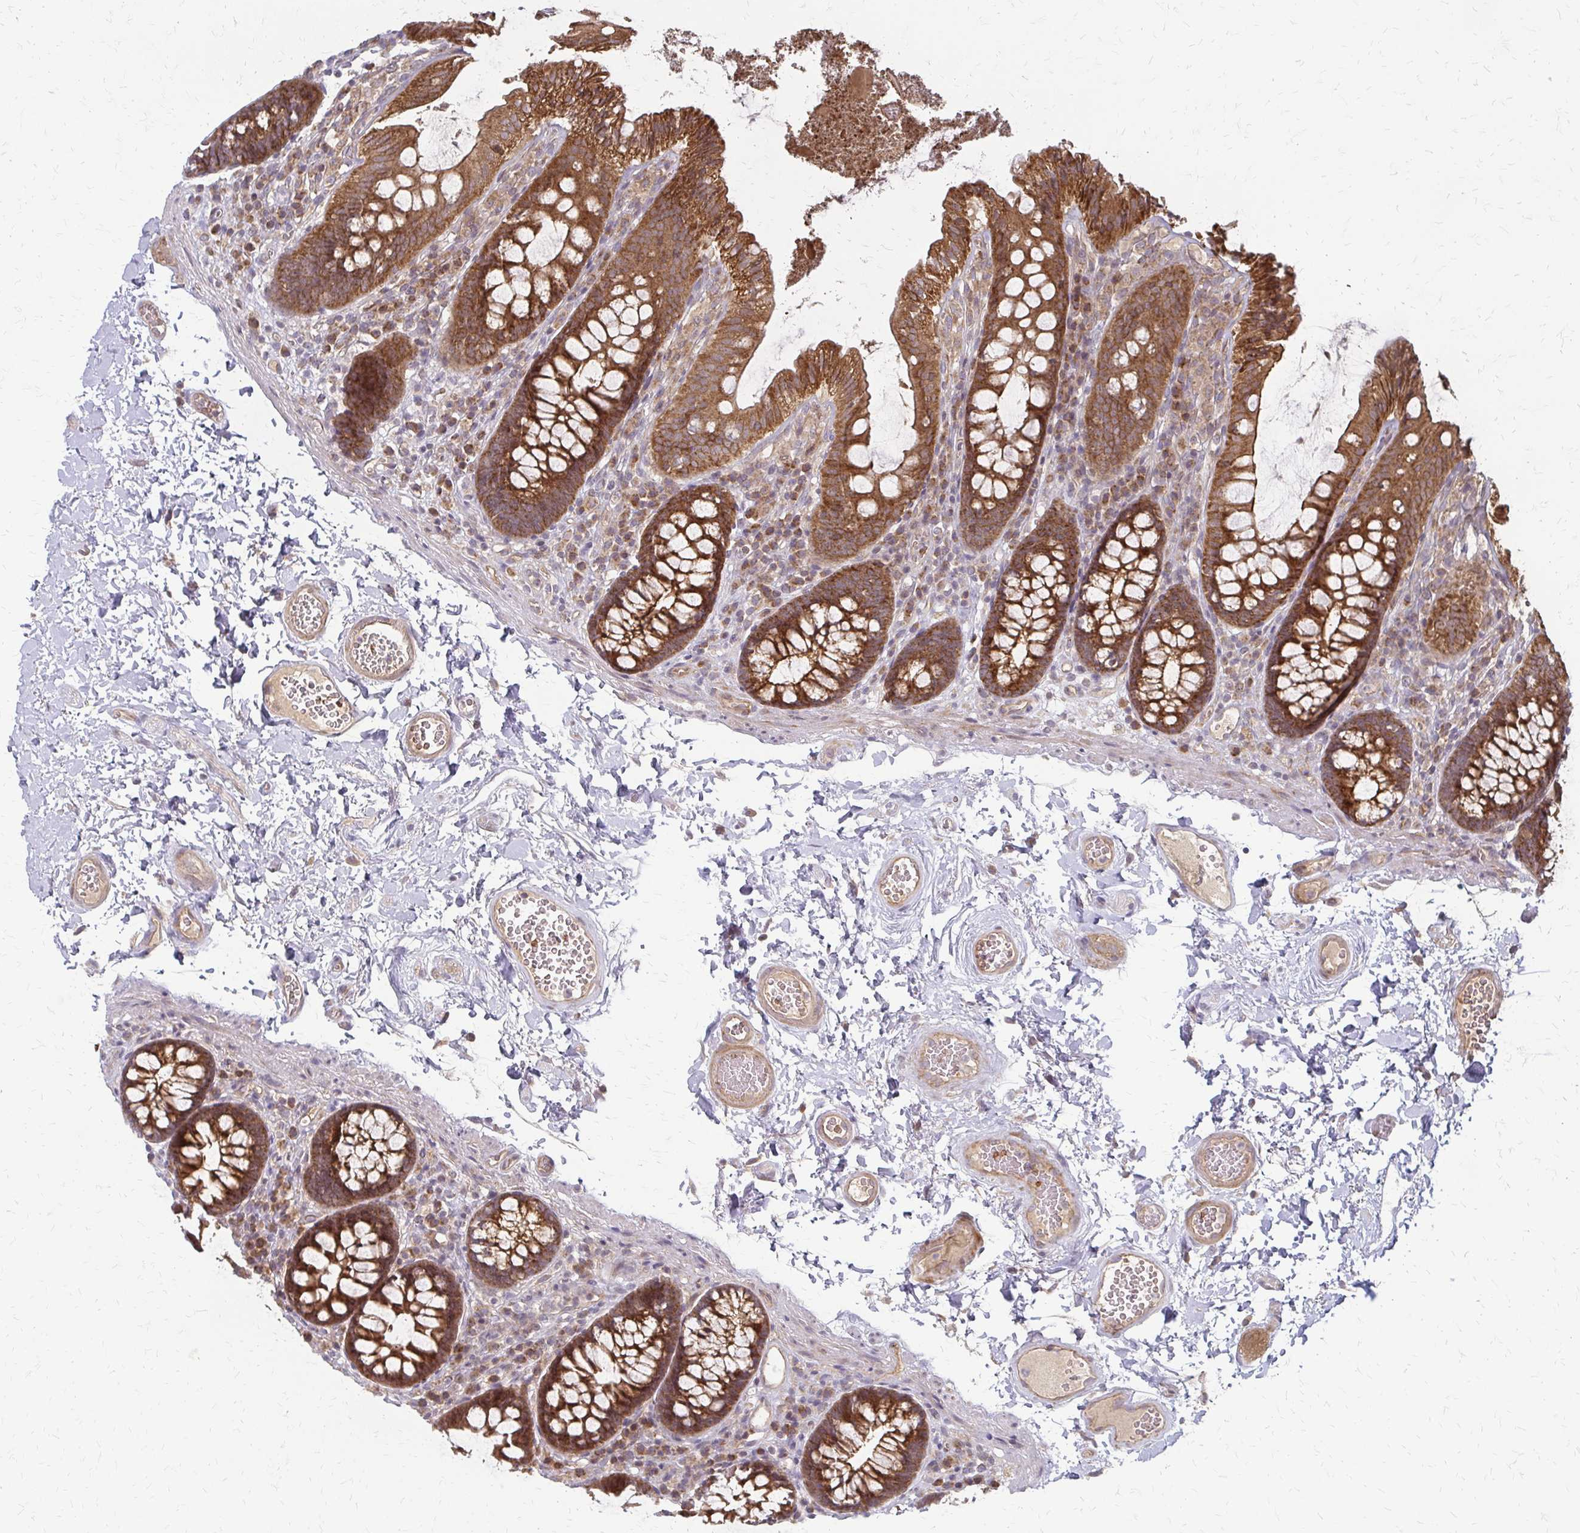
{"staining": {"intensity": "weak", "quantity": ">75%", "location": "cytoplasmic/membranous"}, "tissue": "colon", "cell_type": "Endothelial cells", "image_type": "normal", "snomed": [{"axis": "morphology", "description": "Normal tissue, NOS"}, {"axis": "topography", "description": "Colon"}, {"axis": "topography", "description": "Peripheral nerve tissue"}], "caption": "This is a histology image of immunohistochemistry staining of normal colon, which shows weak staining in the cytoplasmic/membranous of endothelial cells.", "gene": "ZNF383", "patient": {"sex": "male", "age": 84}}